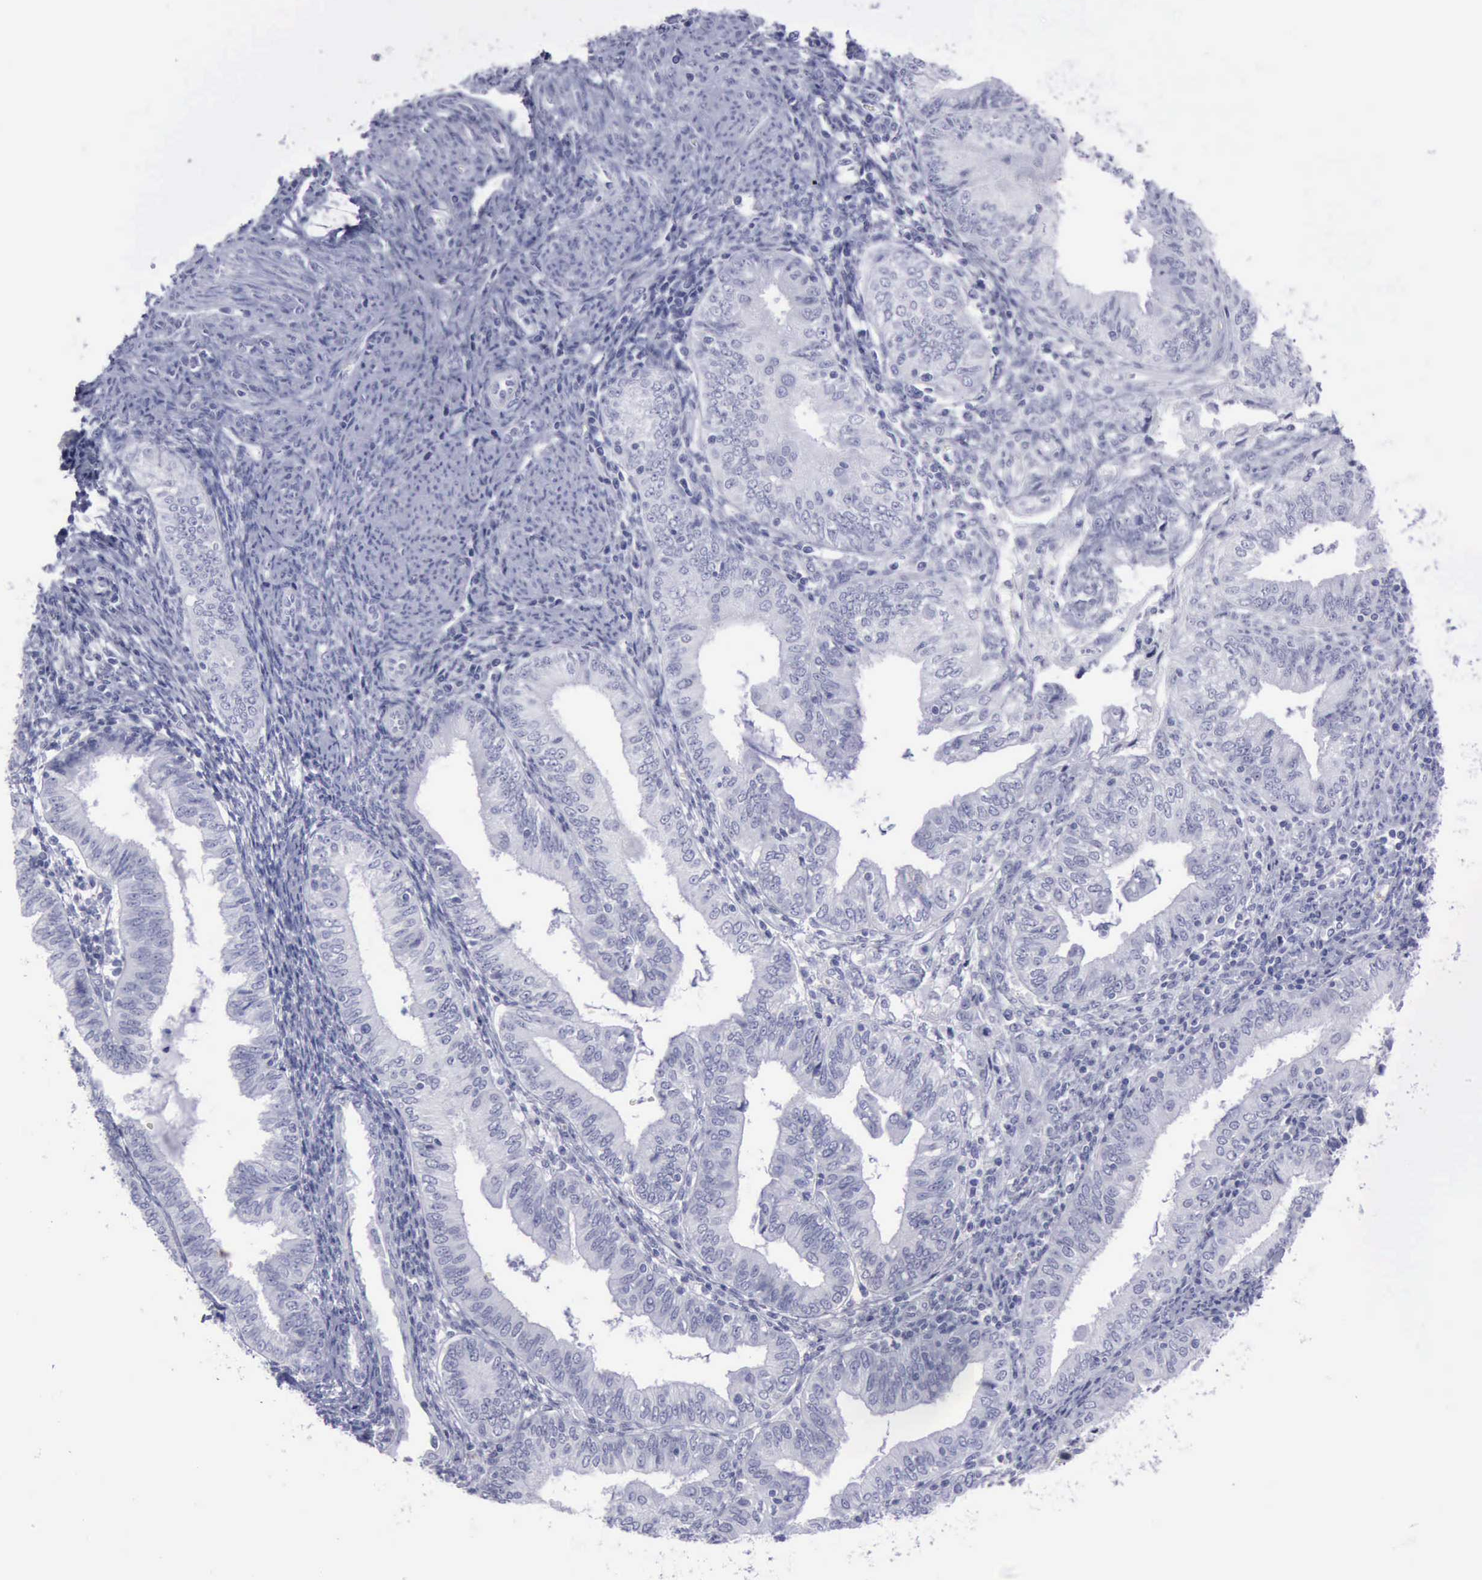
{"staining": {"intensity": "moderate", "quantity": "<25%", "location": "cytoplasmic/membranous"}, "tissue": "endometrial cancer", "cell_type": "Tumor cells", "image_type": "cancer", "snomed": [{"axis": "morphology", "description": "Adenocarcinoma, NOS"}, {"axis": "topography", "description": "Endometrium"}], "caption": "Immunohistochemistry photomicrograph of human adenocarcinoma (endometrial) stained for a protein (brown), which shows low levels of moderate cytoplasmic/membranous expression in about <25% of tumor cells.", "gene": "KRT13", "patient": {"sex": "female", "age": 55}}